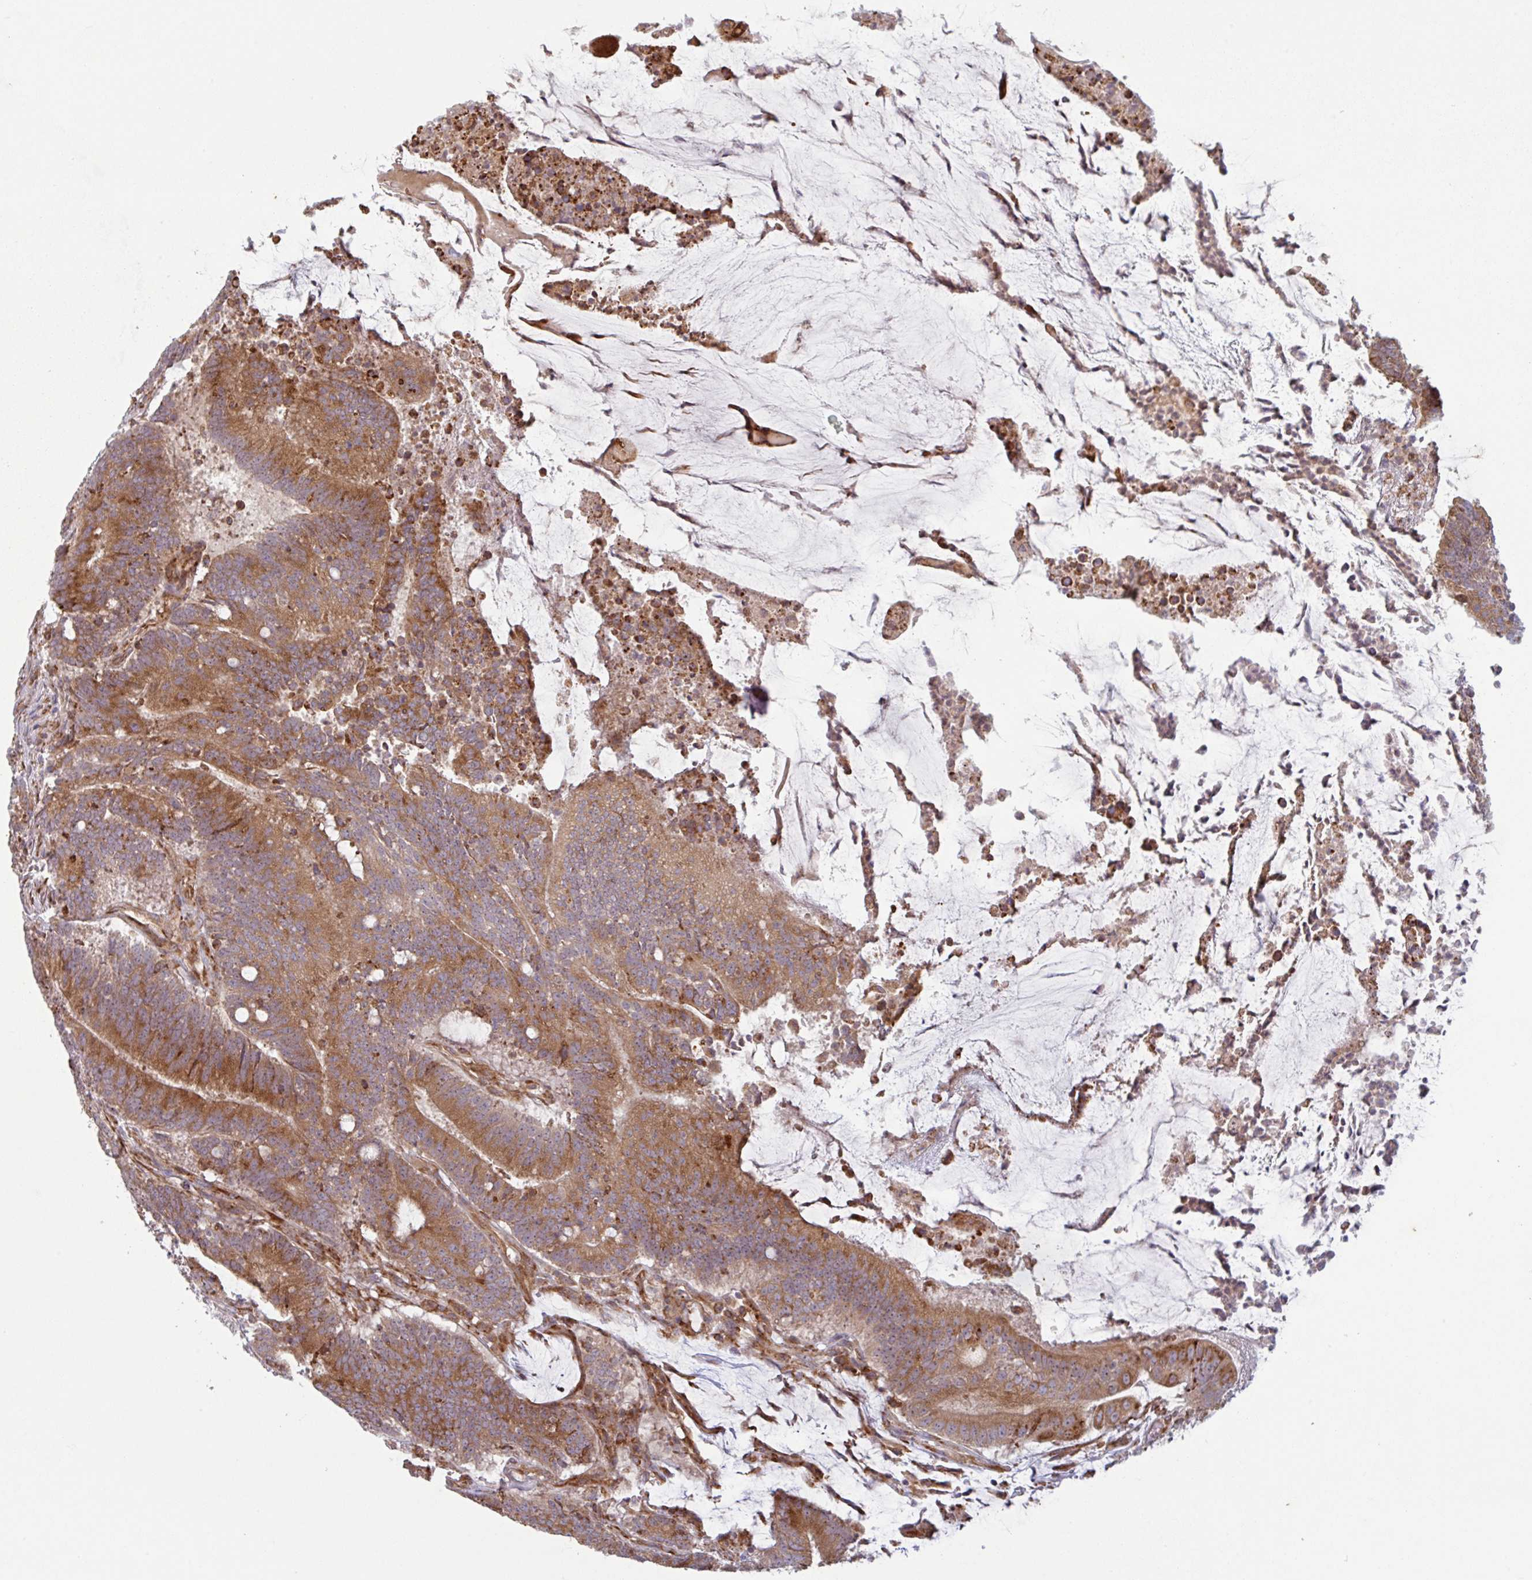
{"staining": {"intensity": "strong", "quantity": ">75%", "location": "cytoplasmic/membranous"}, "tissue": "colorectal cancer", "cell_type": "Tumor cells", "image_type": "cancer", "snomed": [{"axis": "morphology", "description": "Adenocarcinoma, NOS"}, {"axis": "topography", "description": "Colon"}], "caption": "Human colorectal cancer stained with a protein marker displays strong staining in tumor cells.", "gene": "RIT1", "patient": {"sex": "female", "age": 43}}